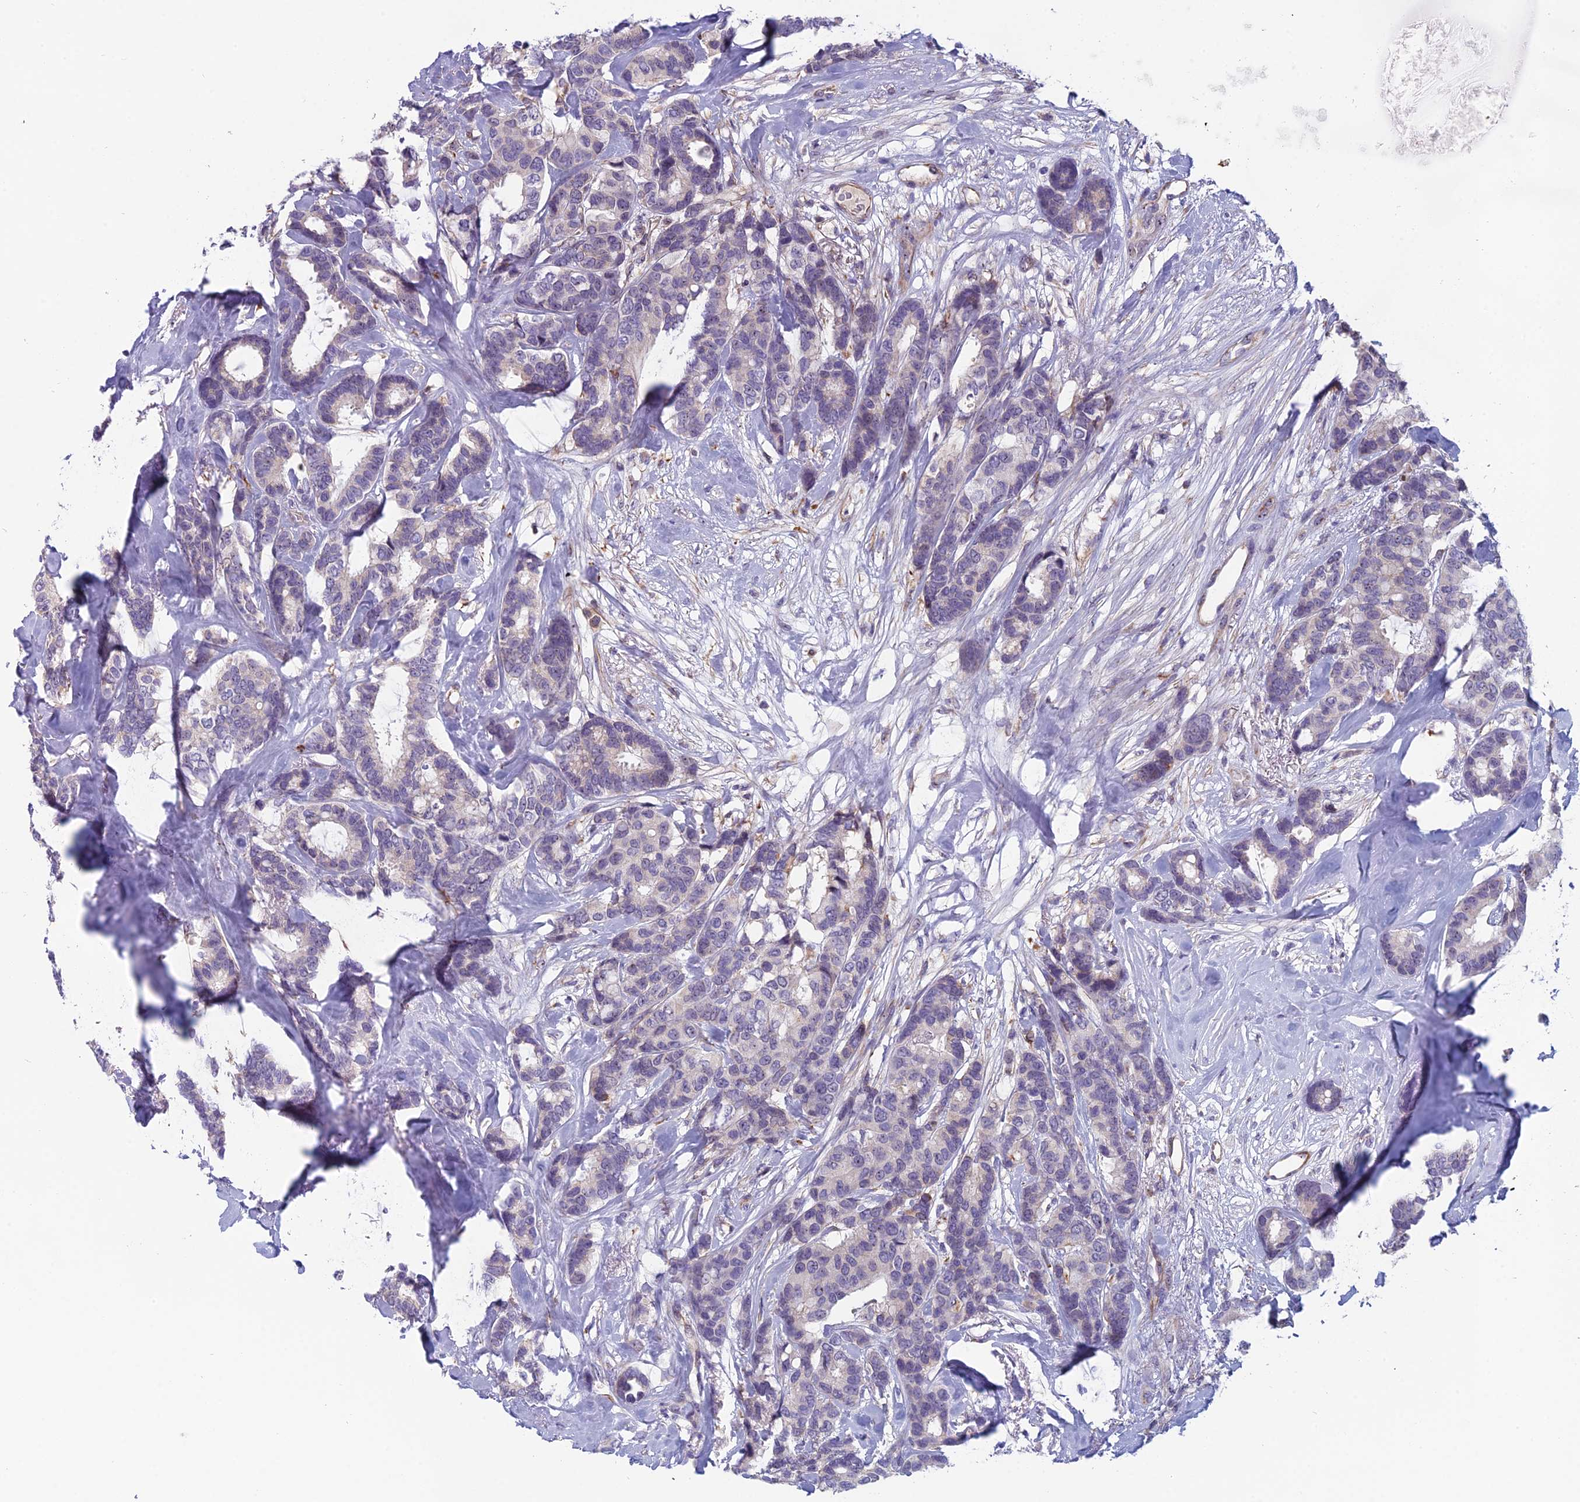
{"staining": {"intensity": "negative", "quantity": "none", "location": "none"}, "tissue": "breast cancer", "cell_type": "Tumor cells", "image_type": "cancer", "snomed": [{"axis": "morphology", "description": "Duct carcinoma"}, {"axis": "topography", "description": "Breast"}], "caption": "Immunohistochemical staining of human breast cancer (intraductal carcinoma) shows no significant expression in tumor cells.", "gene": "NOC2L", "patient": {"sex": "female", "age": 87}}